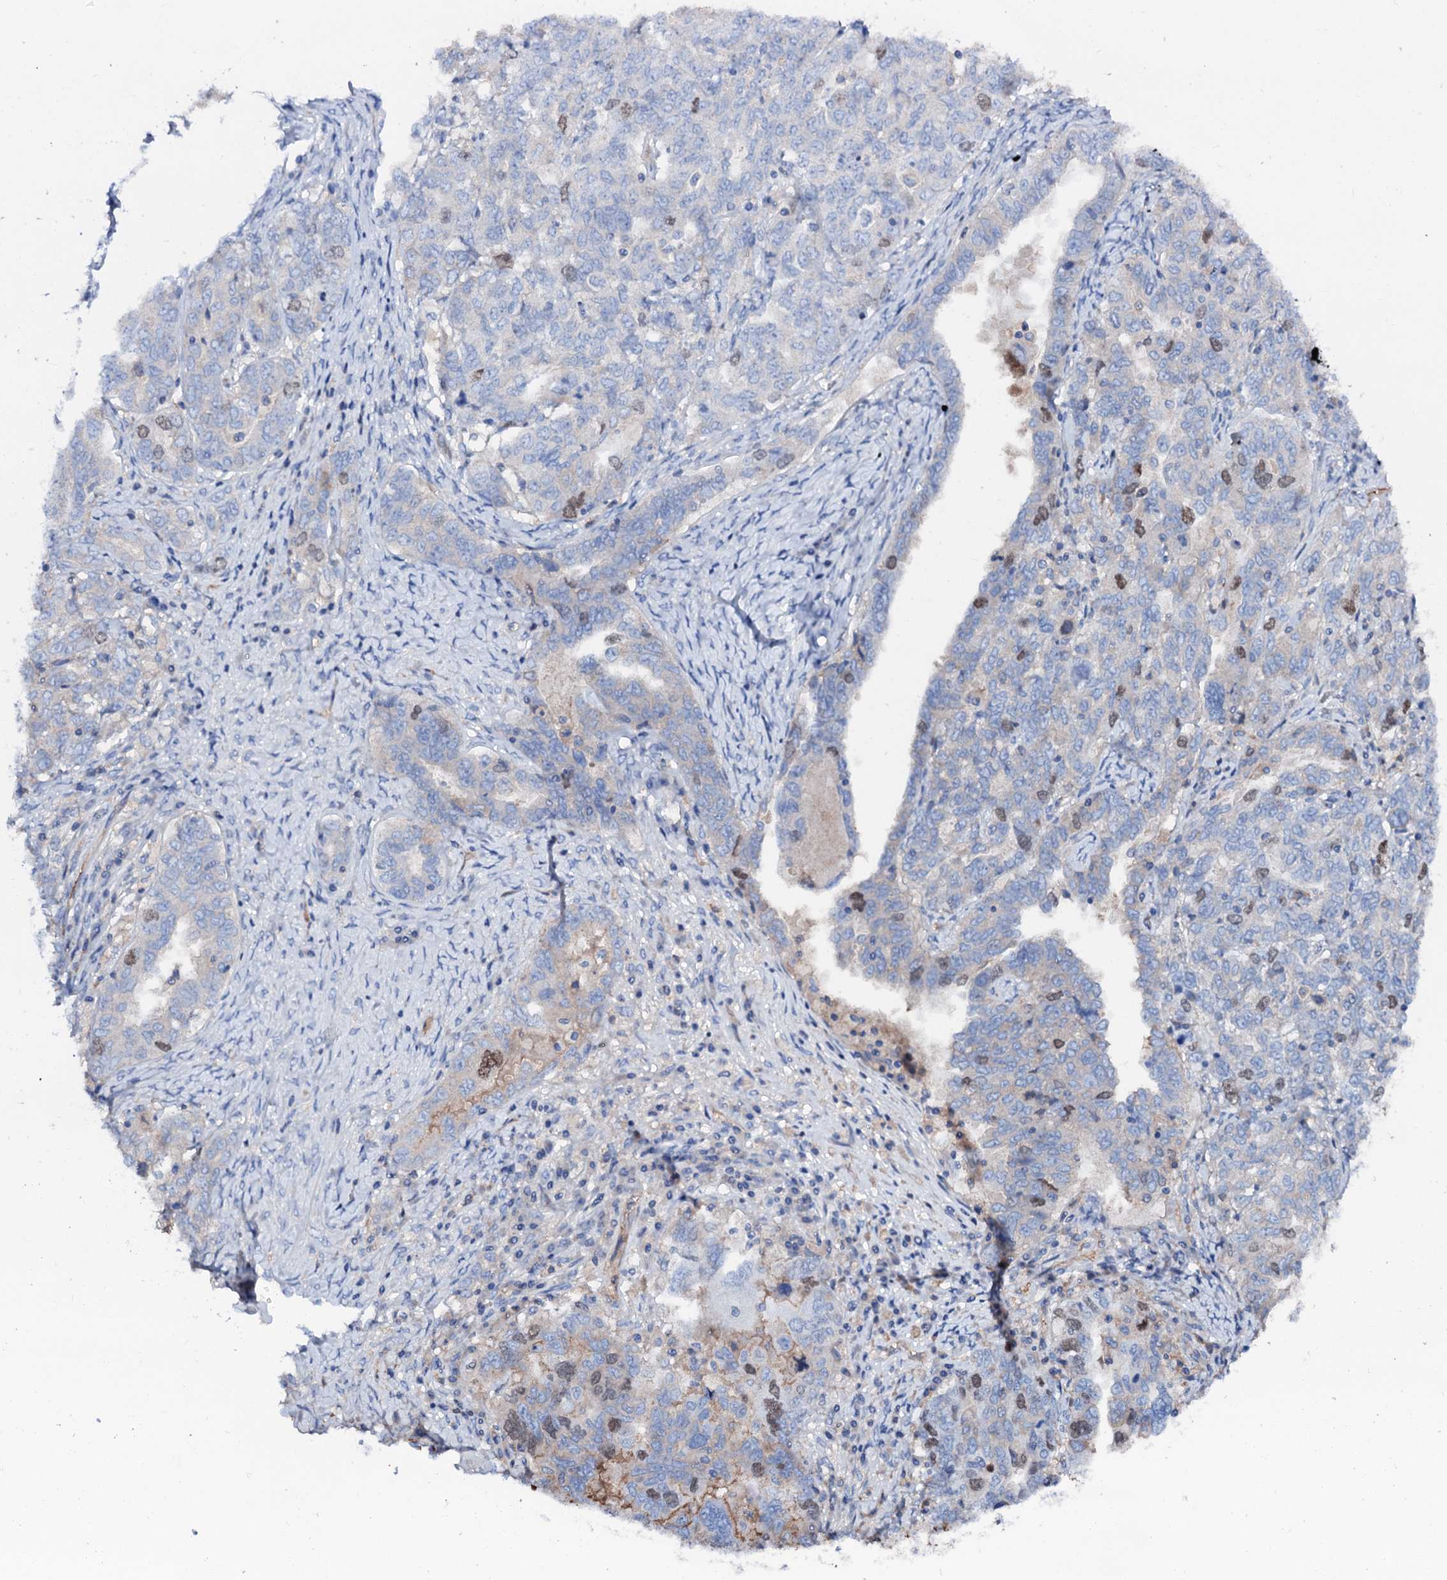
{"staining": {"intensity": "moderate", "quantity": "<25%", "location": "nuclear"}, "tissue": "ovarian cancer", "cell_type": "Tumor cells", "image_type": "cancer", "snomed": [{"axis": "morphology", "description": "Carcinoma, endometroid"}, {"axis": "topography", "description": "Ovary"}], "caption": "There is low levels of moderate nuclear staining in tumor cells of ovarian cancer (endometroid carcinoma), as demonstrated by immunohistochemical staining (brown color).", "gene": "CSKMT", "patient": {"sex": "female", "age": 62}}